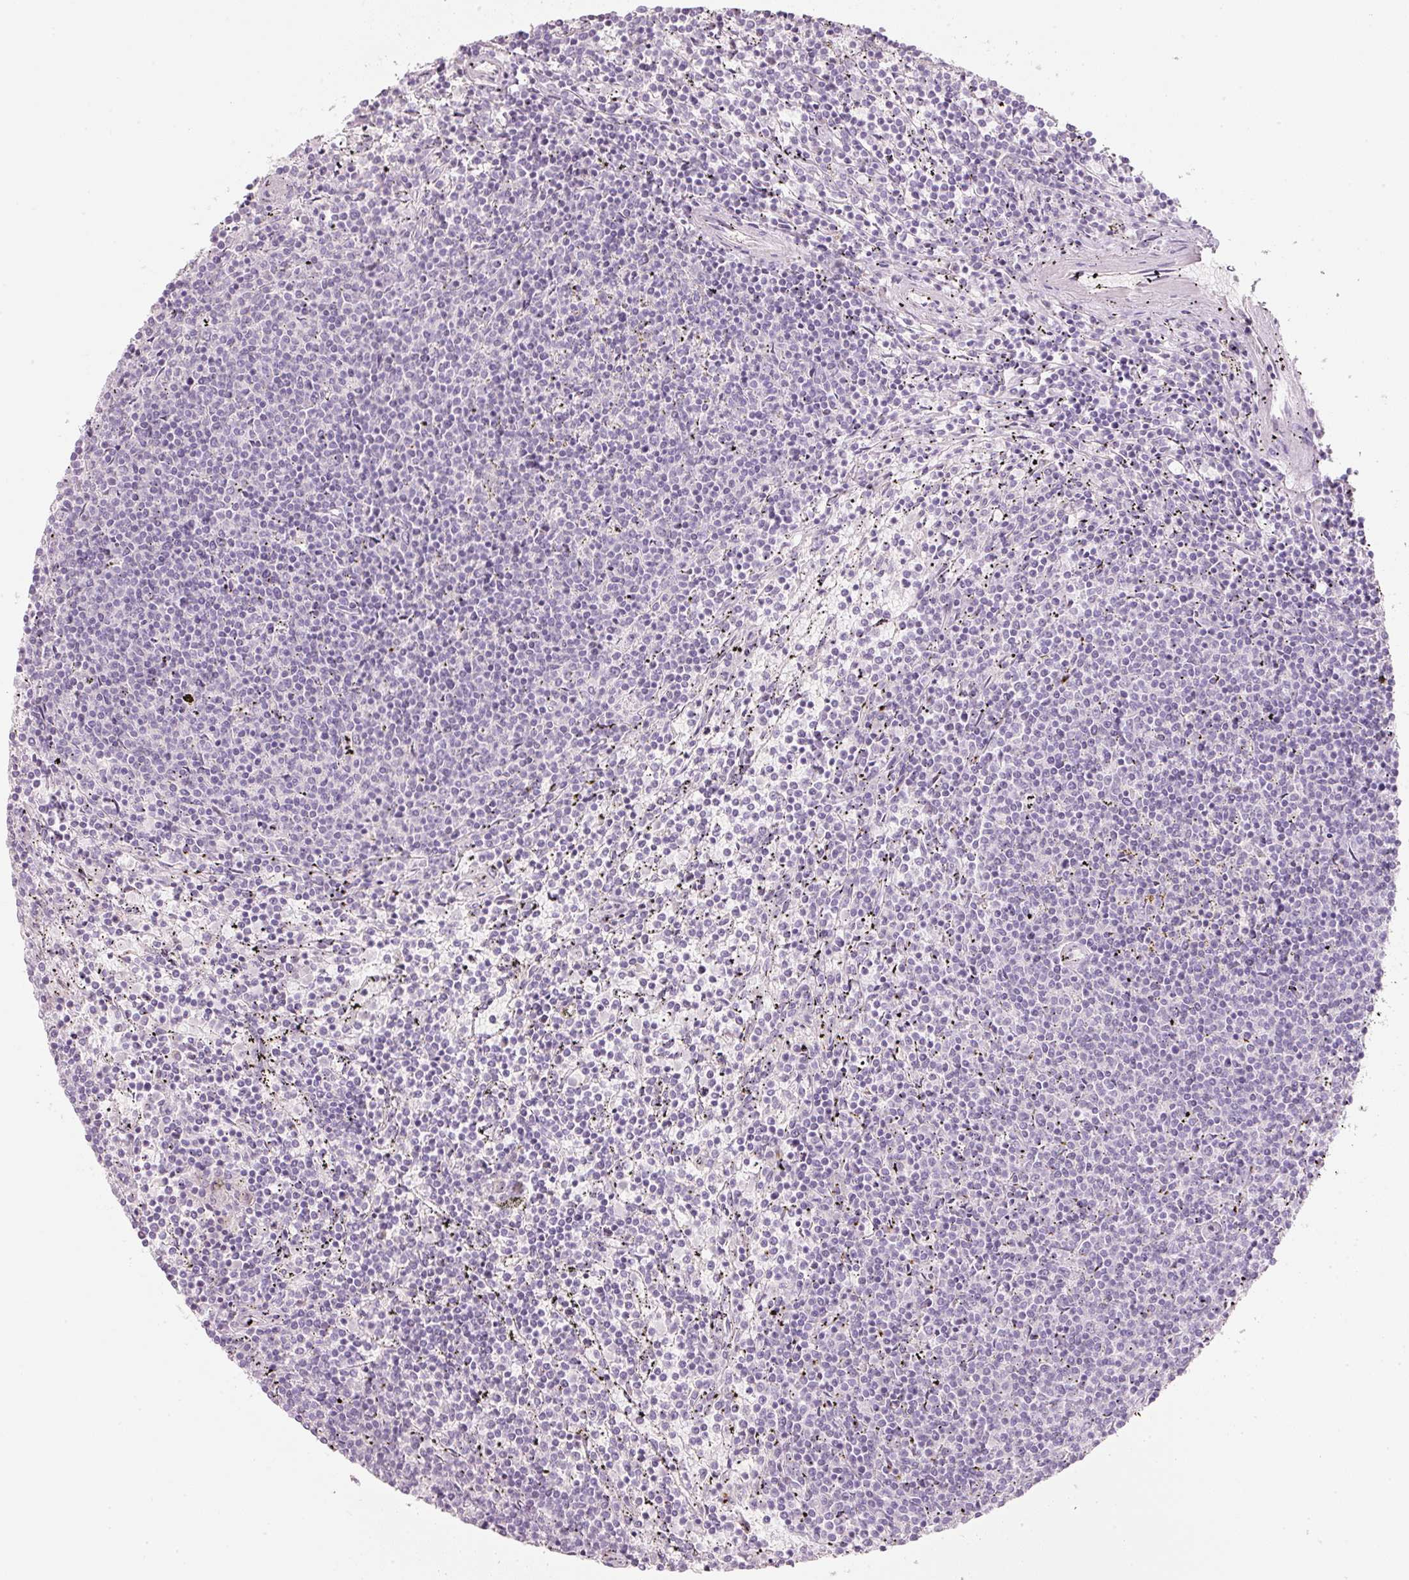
{"staining": {"intensity": "negative", "quantity": "none", "location": "none"}, "tissue": "lymphoma", "cell_type": "Tumor cells", "image_type": "cancer", "snomed": [{"axis": "morphology", "description": "Malignant lymphoma, non-Hodgkin's type, Low grade"}, {"axis": "topography", "description": "Spleen"}], "caption": "The histopathology image shows no significant staining in tumor cells of lymphoma.", "gene": "ENSG00000206549", "patient": {"sex": "female", "age": 50}}